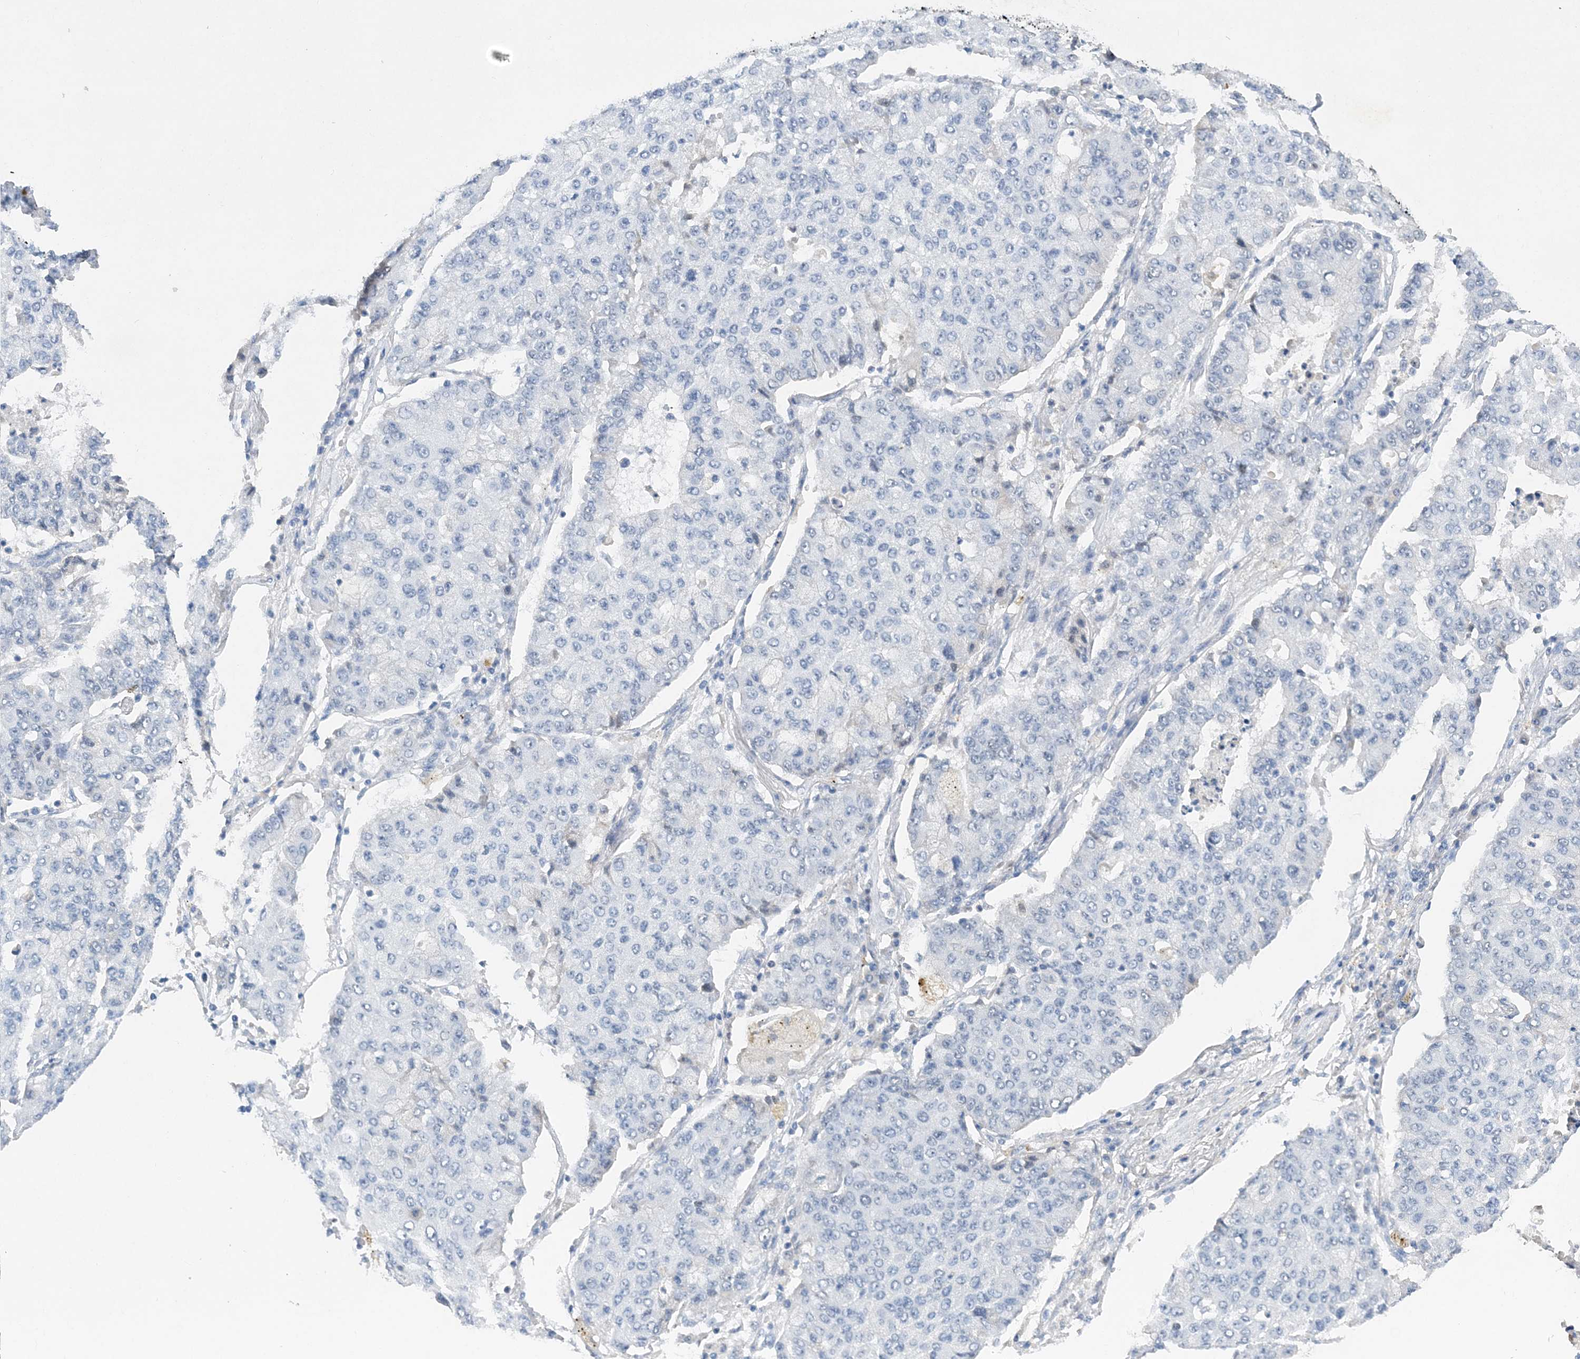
{"staining": {"intensity": "negative", "quantity": "none", "location": "none"}, "tissue": "lung cancer", "cell_type": "Tumor cells", "image_type": "cancer", "snomed": [{"axis": "morphology", "description": "Squamous cell carcinoma, NOS"}, {"axis": "topography", "description": "Lung"}], "caption": "The micrograph reveals no staining of tumor cells in squamous cell carcinoma (lung).", "gene": "C11orf58", "patient": {"sex": "male", "age": 74}}